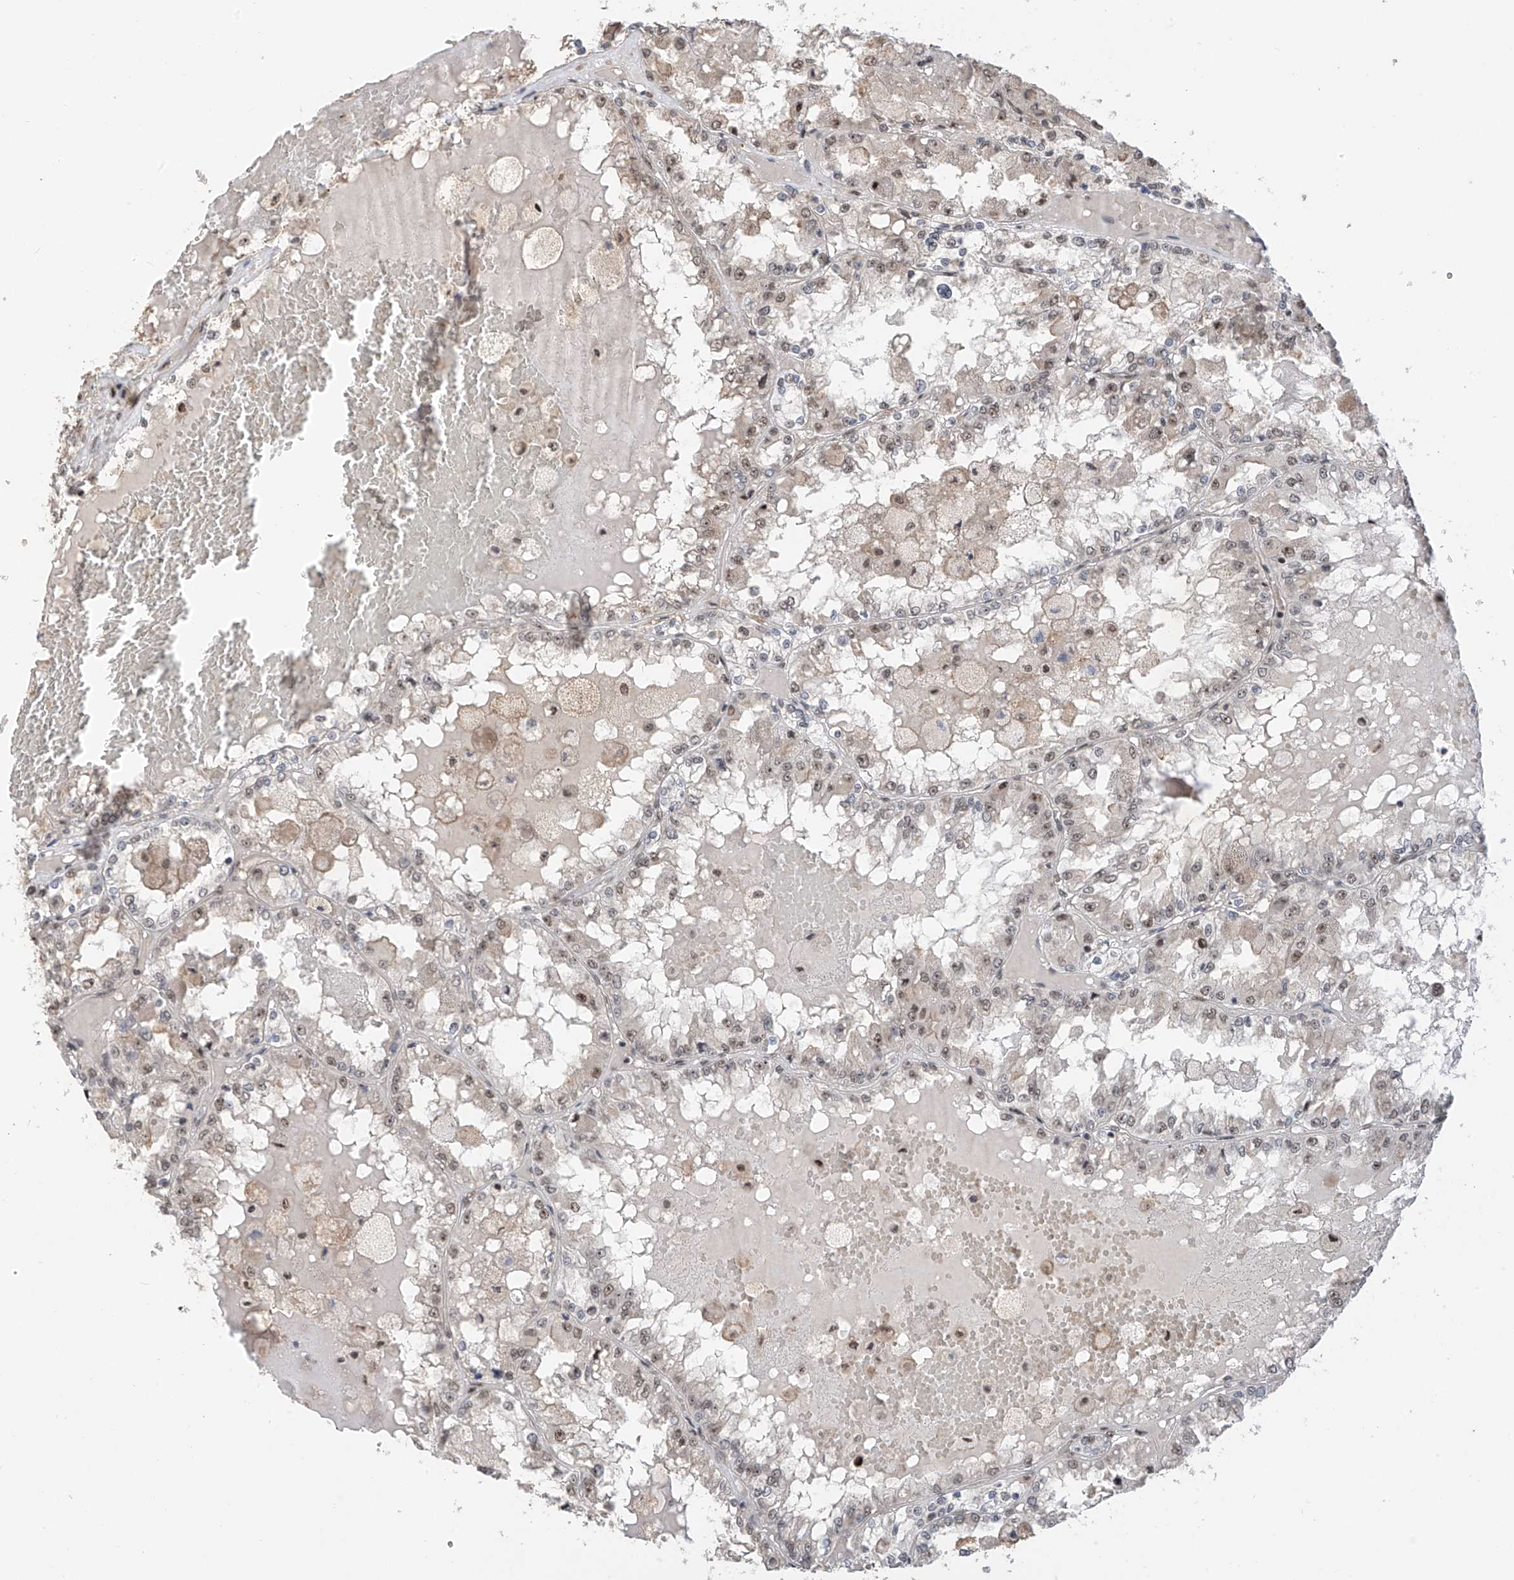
{"staining": {"intensity": "weak", "quantity": "<25%", "location": "nuclear"}, "tissue": "renal cancer", "cell_type": "Tumor cells", "image_type": "cancer", "snomed": [{"axis": "morphology", "description": "Adenocarcinoma, NOS"}, {"axis": "topography", "description": "Kidney"}], "caption": "A high-resolution micrograph shows IHC staining of renal cancer (adenocarcinoma), which exhibits no significant positivity in tumor cells.", "gene": "C1orf131", "patient": {"sex": "female", "age": 56}}